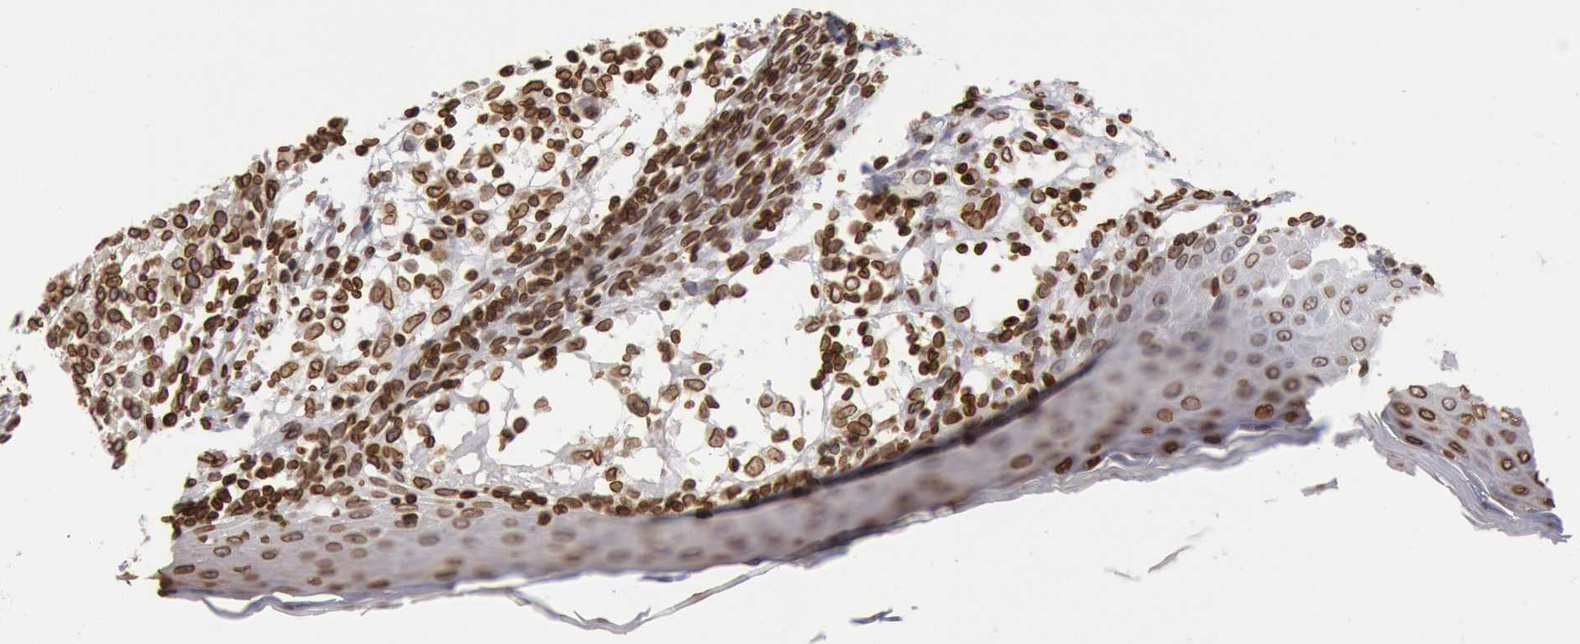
{"staining": {"intensity": "strong", "quantity": ">75%", "location": "cytoplasmic/membranous,nuclear"}, "tissue": "melanoma", "cell_type": "Tumor cells", "image_type": "cancer", "snomed": [{"axis": "morphology", "description": "Malignant melanoma, NOS"}, {"axis": "topography", "description": "Skin"}], "caption": "Melanoma was stained to show a protein in brown. There is high levels of strong cytoplasmic/membranous and nuclear positivity in approximately >75% of tumor cells.", "gene": "SUN2", "patient": {"sex": "female", "age": 49}}